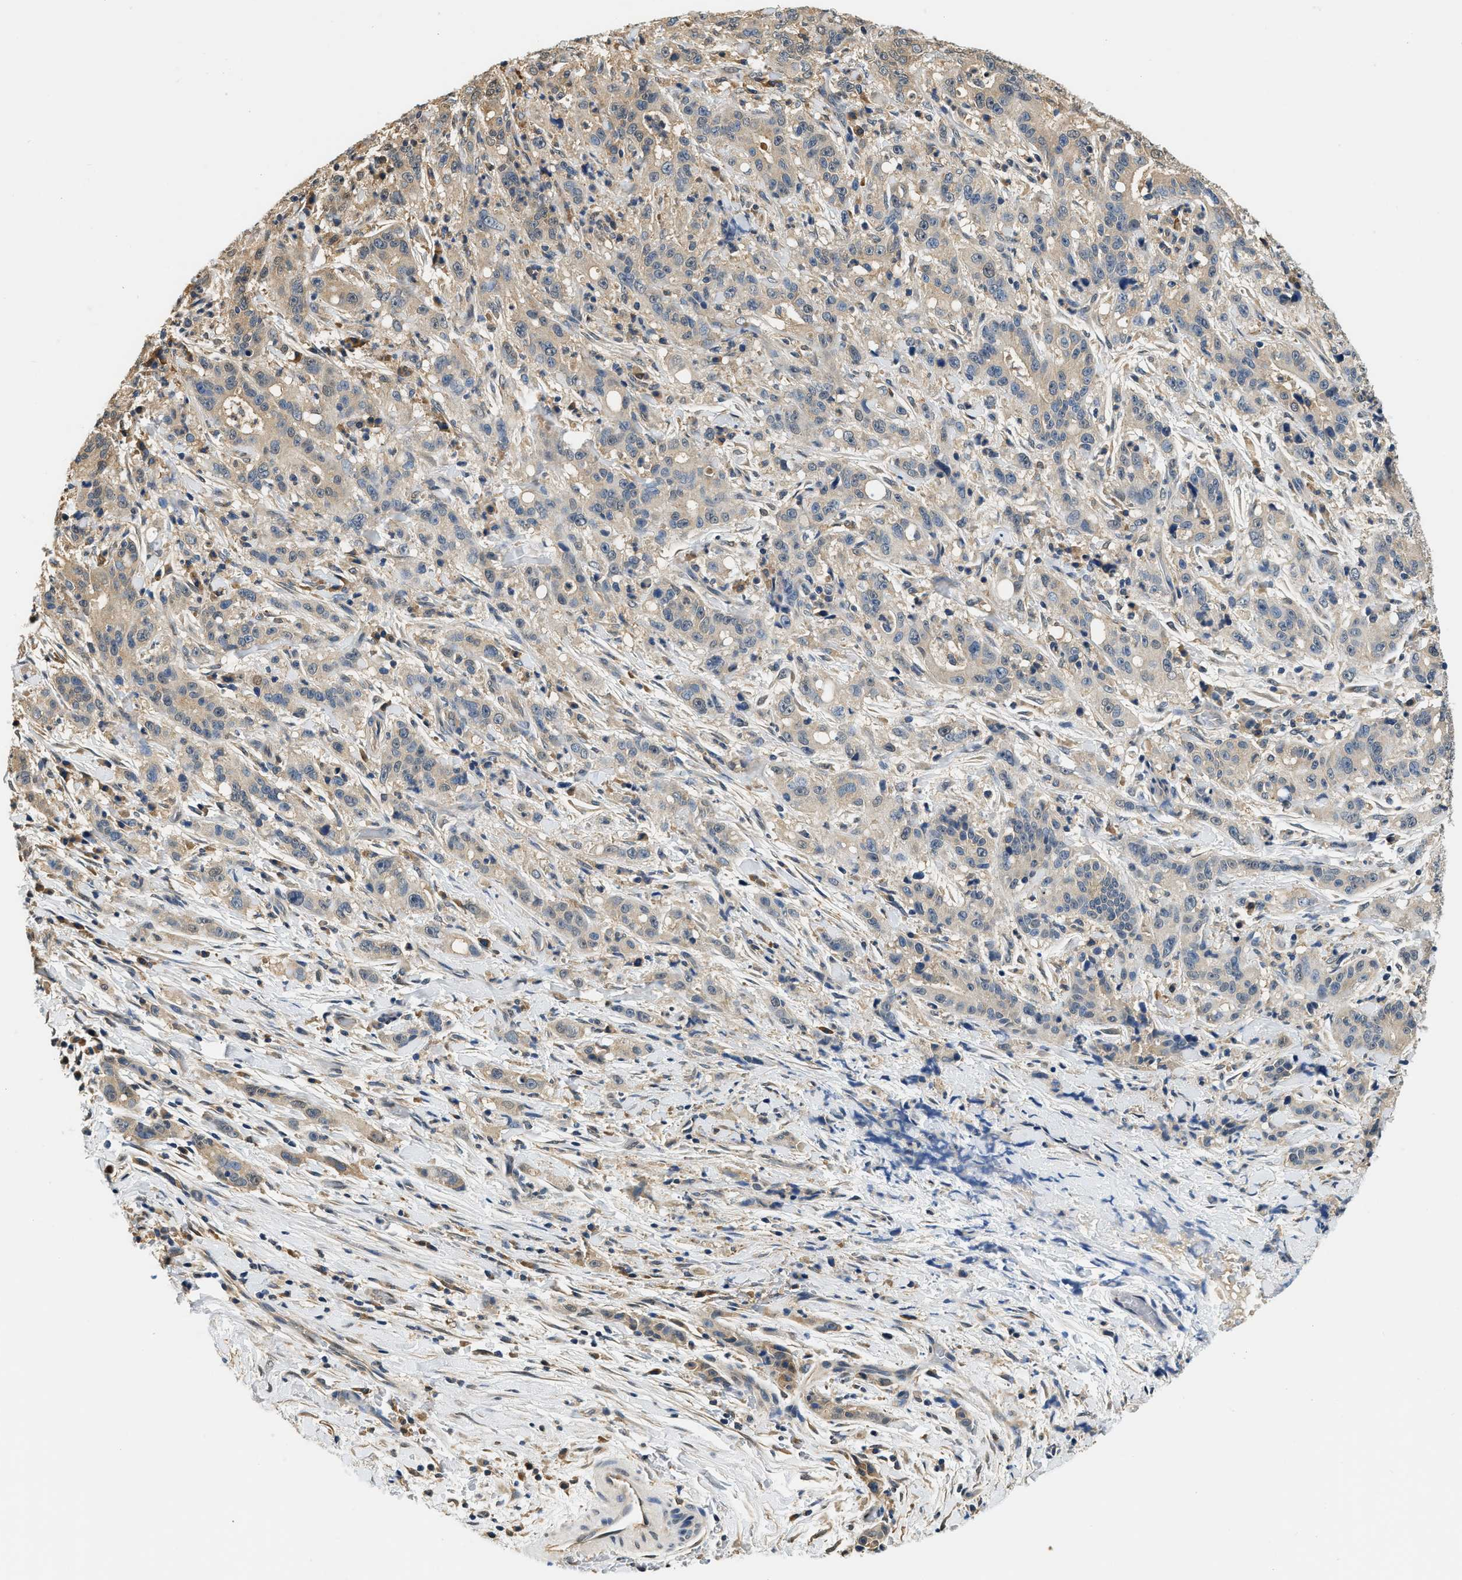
{"staining": {"intensity": "weak", "quantity": ">75%", "location": "cytoplasmic/membranous"}, "tissue": "liver cancer", "cell_type": "Tumor cells", "image_type": "cancer", "snomed": [{"axis": "morphology", "description": "Cholangiocarcinoma"}, {"axis": "topography", "description": "Liver"}], "caption": "DAB (3,3'-diaminobenzidine) immunohistochemical staining of liver cancer exhibits weak cytoplasmic/membranous protein staining in about >75% of tumor cells.", "gene": "BCL7C", "patient": {"sex": "female", "age": 38}}